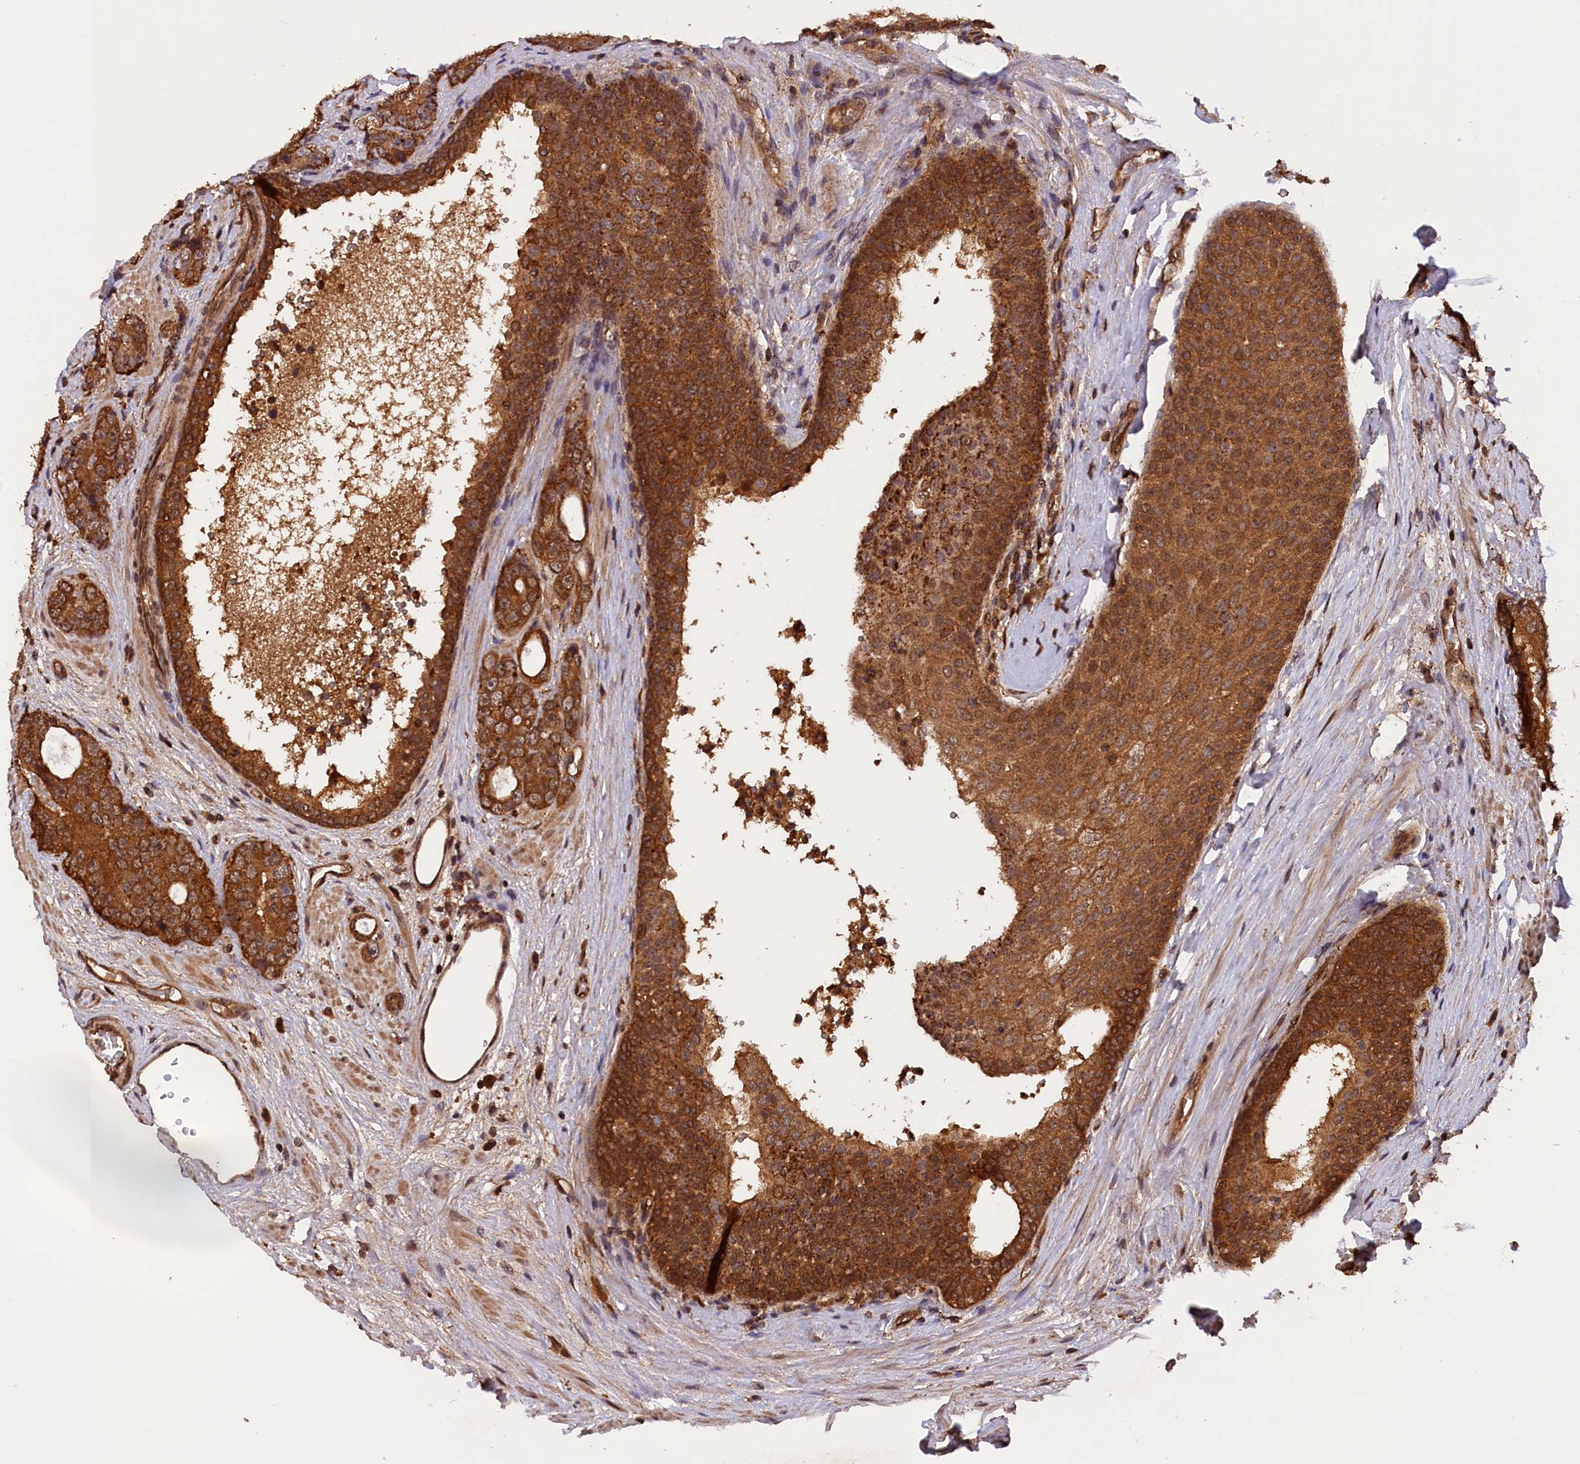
{"staining": {"intensity": "strong", "quantity": ">75%", "location": "cytoplasmic/membranous"}, "tissue": "prostate cancer", "cell_type": "Tumor cells", "image_type": "cancer", "snomed": [{"axis": "morphology", "description": "Adenocarcinoma, High grade"}, {"axis": "topography", "description": "Prostate"}], "caption": "Immunohistochemistry (IHC) of human prostate adenocarcinoma (high-grade) demonstrates high levels of strong cytoplasmic/membranous staining in approximately >75% of tumor cells. The protein is shown in brown color, while the nuclei are stained blue.", "gene": "IST1", "patient": {"sex": "male", "age": 56}}